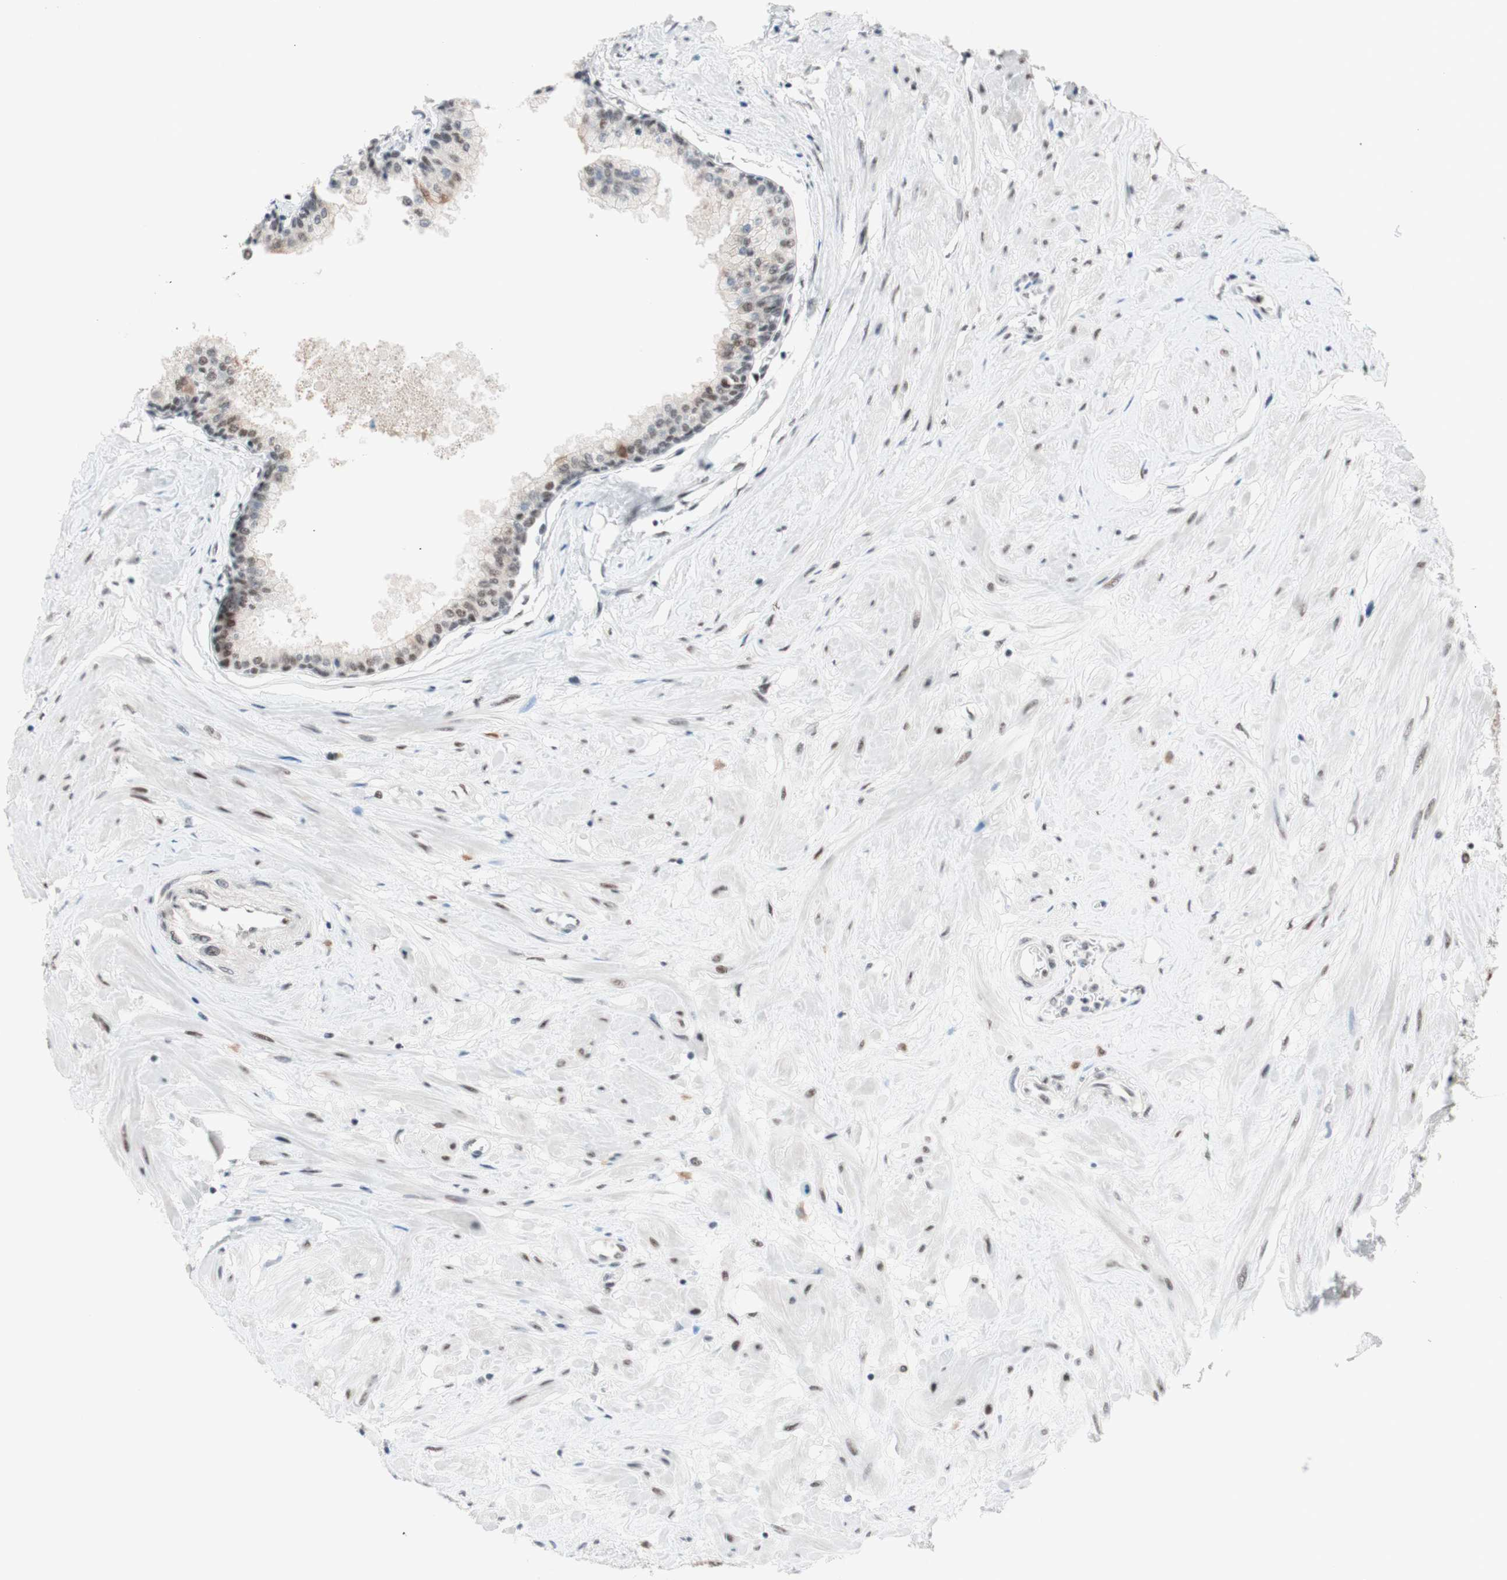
{"staining": {"intensity": "moderate", "quantity": ">75%", "location": "nuclear"}, "tissue": "prostate", "cell_type": "Glandular cells", "image_type": "normal", "snomed": [{"axis": "morphology", "description": "Normal tissue, NOS"}, {"axis": "topography", "description": "Prostate"}, {"axis": "topography", "description": "Seminal veicle"}], "caption": "Brown immunohistochemical staining in benign prostate displays moderate nuclear positivity in approximately >75% of glandular cells. (Brightfield microscopy of DAB IHC at high magnification).", "gene": "PRPF19", "patient": {"sex": "male", "age": 60}}